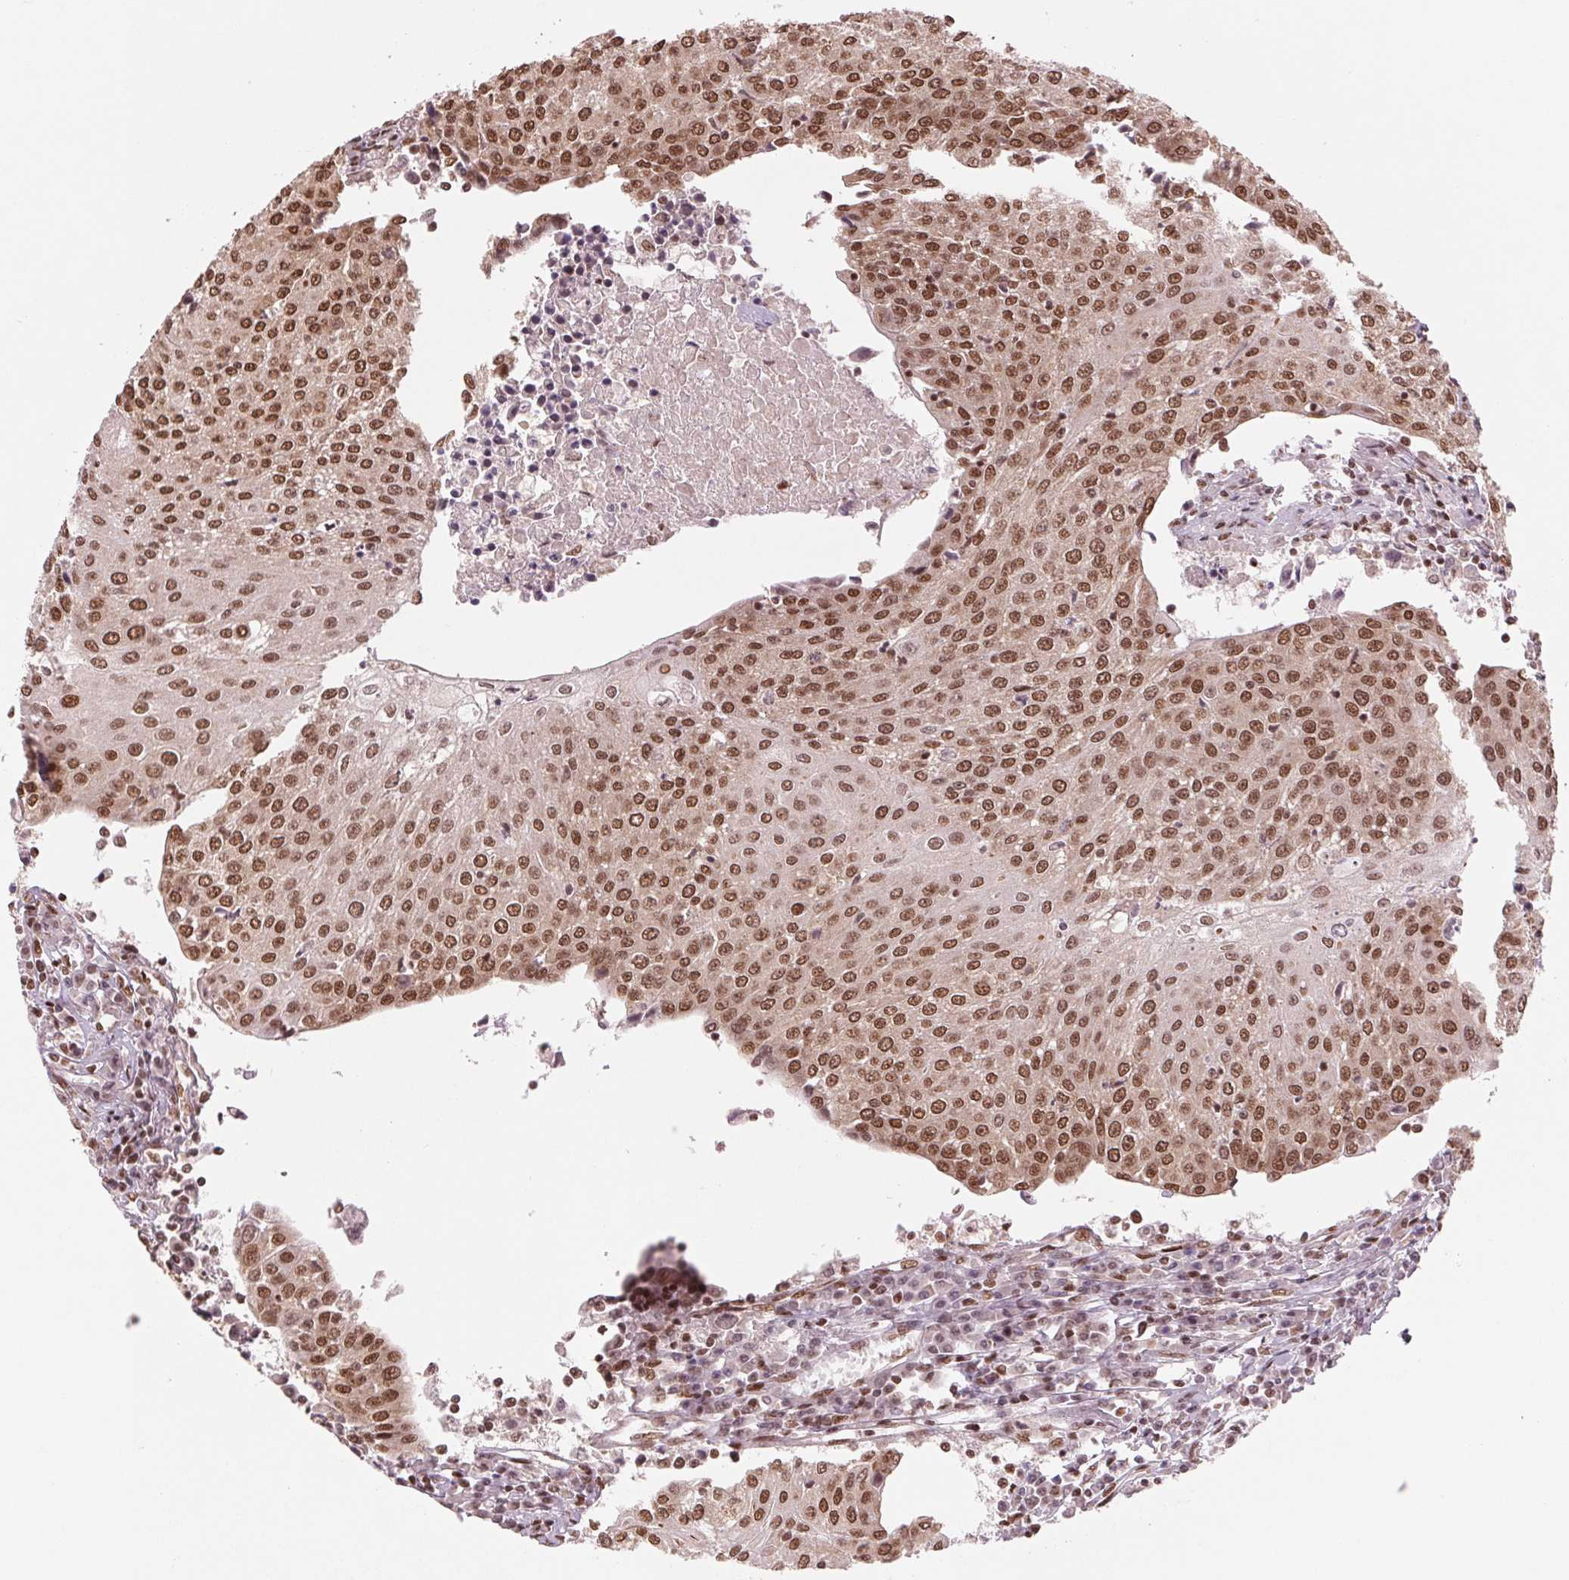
{"staining": {"intensity": "strong", "quantity": ">75%", "location": "nuclear"}, "tissue": "urothelial cancer", "cell_type": "Tumor cells", "image_type": "cancer", "snomed": [{"axis": "morphology", "description": "Urothelial carcinoma, High grade"}, {"axis": "topography", "description": "Urinary bladder"}], "caption": "DAB (3,3'-diaminobenzidine) immunohistochemical staining of human urothelial cancer demonstrates strong nuclear protein staining in about >75% of tumor cells. (Stains: DAB (3,3'-diaminobenzidine) in brown, nuclei in blue, Microscopy: brightfield microscopy at high magnification).", "gene": "TTLL9", "patient": {"sex": "female", "age": 85}}